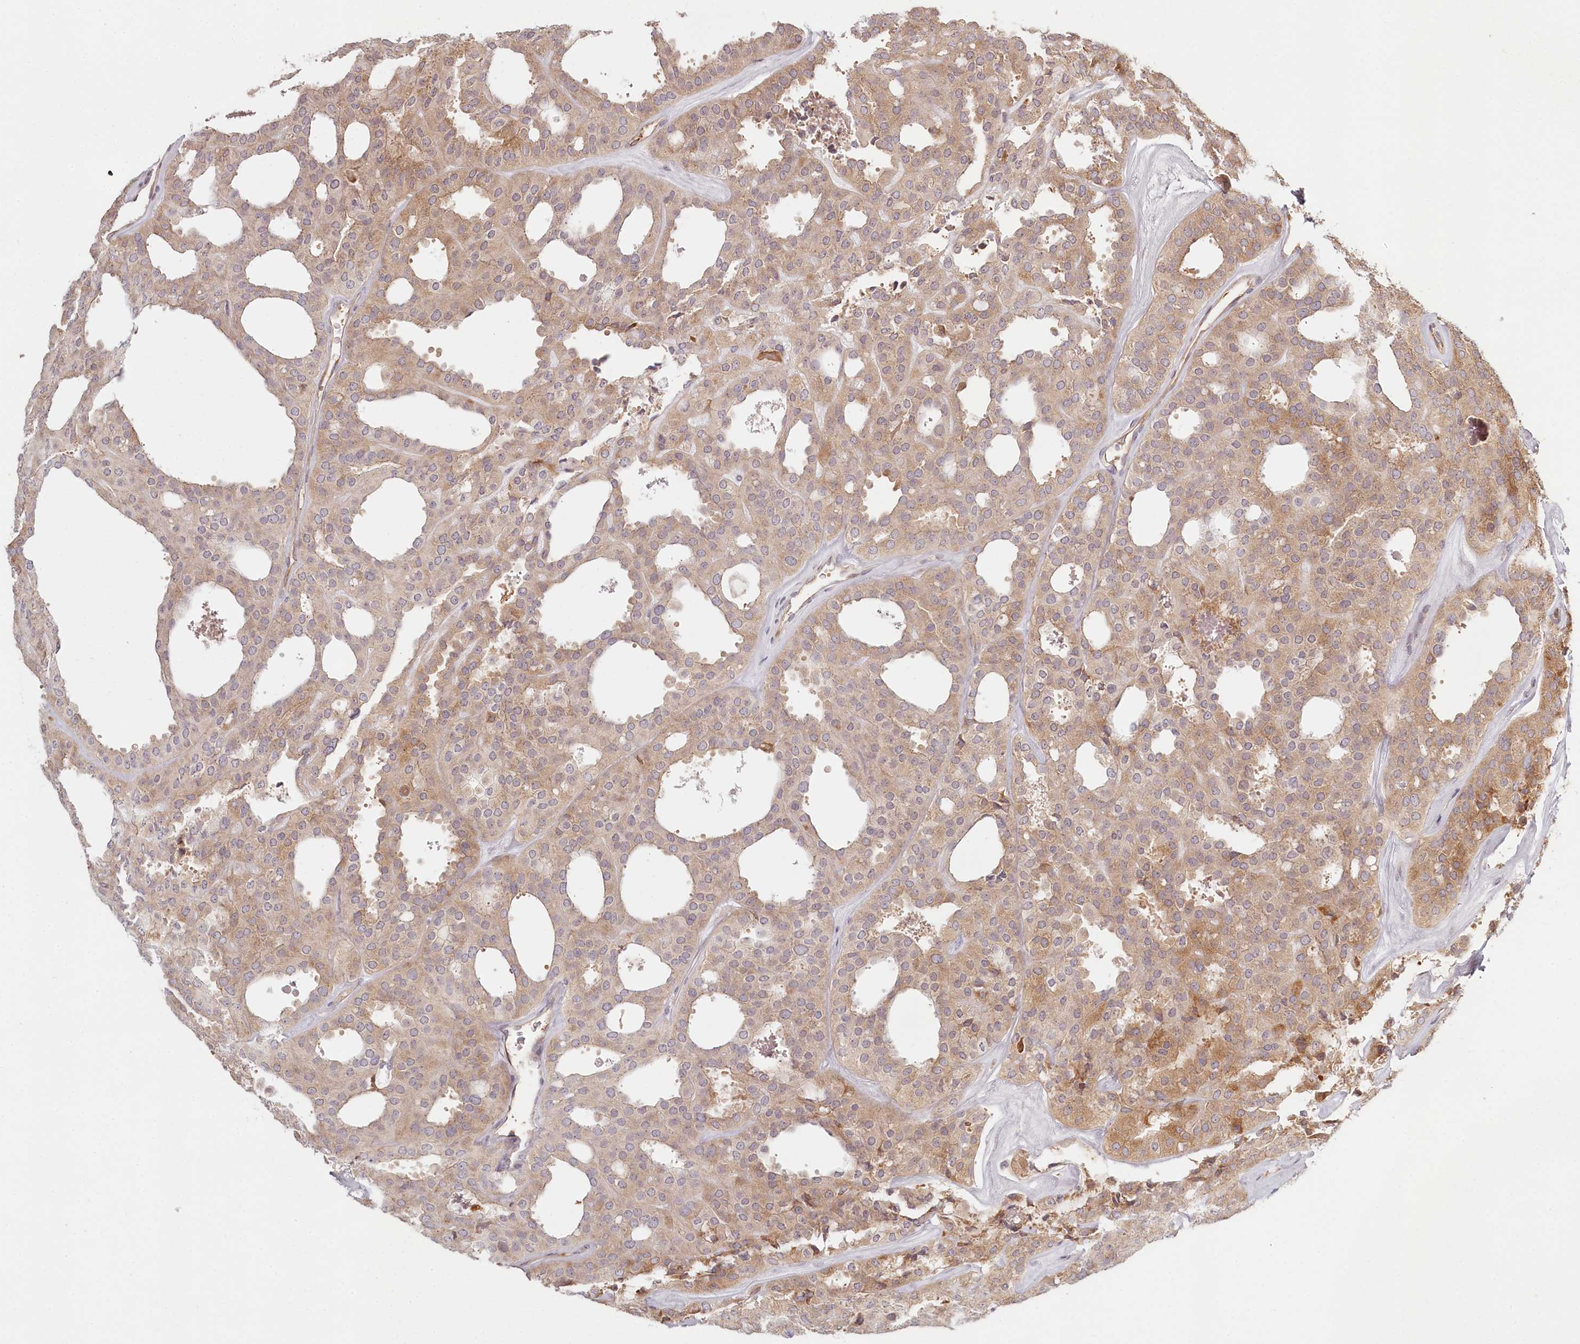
{"staining": {"intensity": "moderate", "quantity": ">75%", "location": "cytoplasmic/membranous"}, "tissue": "thyroid cancer", "cell_type": "Tumor cells", "image_type": "cancer", "snomed": [{"axis": "morphology", "description": "Follicular adenoma carcinoma, NOS"}, {"axis": "topography", "description": "Thyroid gland"}], "caption": "A histopathology image of human thyroid follicular adenoma carcinoma stained for a protein reveals moderate cytoplasmic/membranous brown staining in tumor cells. The protein is shown in brown color, while the nuclei are stained blue.", "gene": "TMIE", "patient": {"sex": "male", "age": 75}}